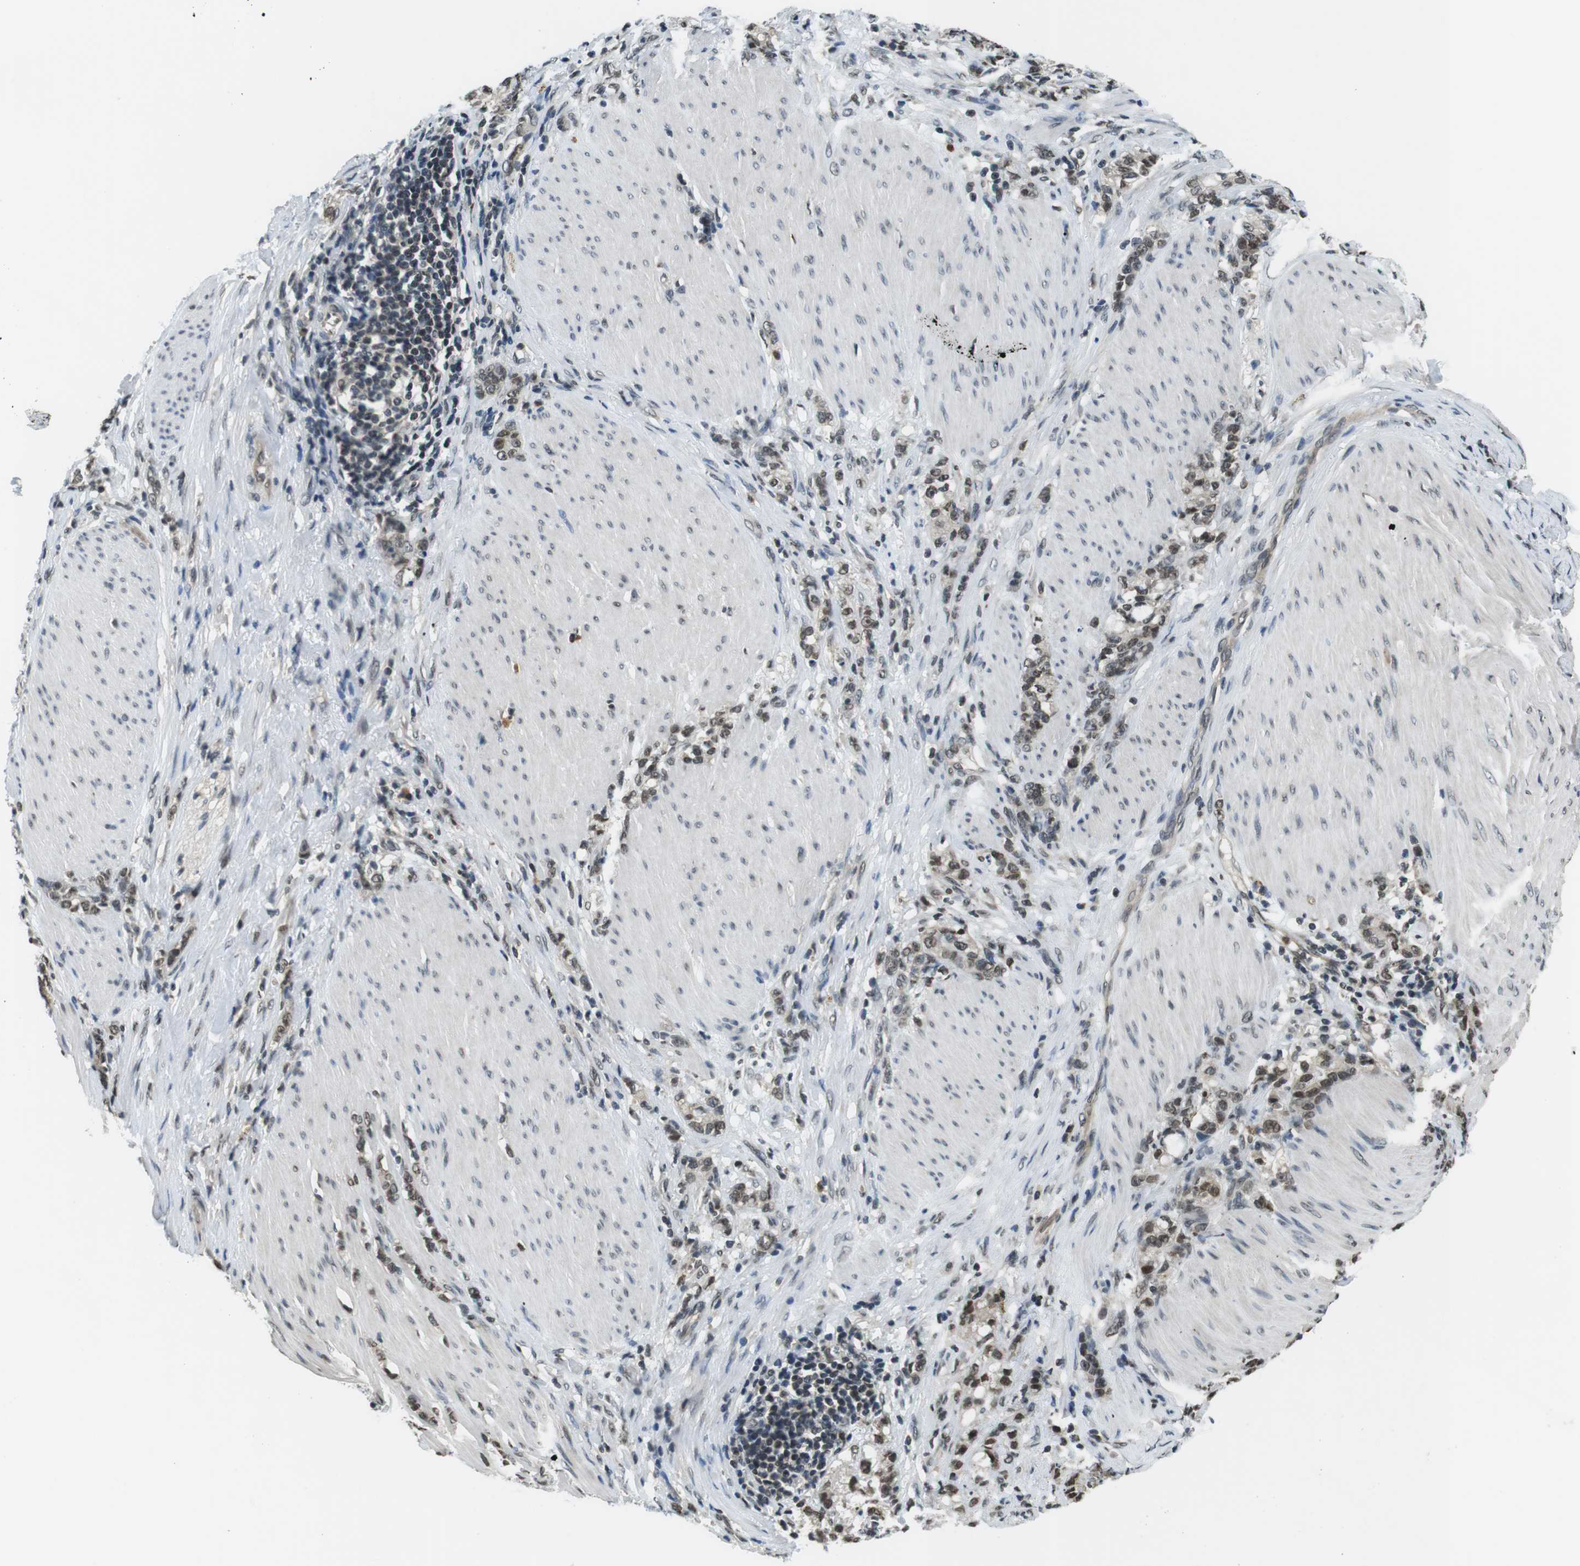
{"staining": {"intensity": "weak", "quantity": "25%-75%", "location": "nuclear"}, "tissue": "stomach cancer", "cell_type": "Tumor cells", "image_type": "cancer", "snomed": [{"axis": "morphology", "description": "Adenocarcinoma, NOS"}, {"axis": "topography", "description": "Stomach, lower"}], "caption": "IHC histopathology image of human stomach cancer (adenocarcinoma) stained for a protein (brown), which exhibits low levels of weak nuclear positivity in approximately 25%-75% of tumor cells.", "gene": "NEK4", "patient": {"sex": "male", "age": 88}}